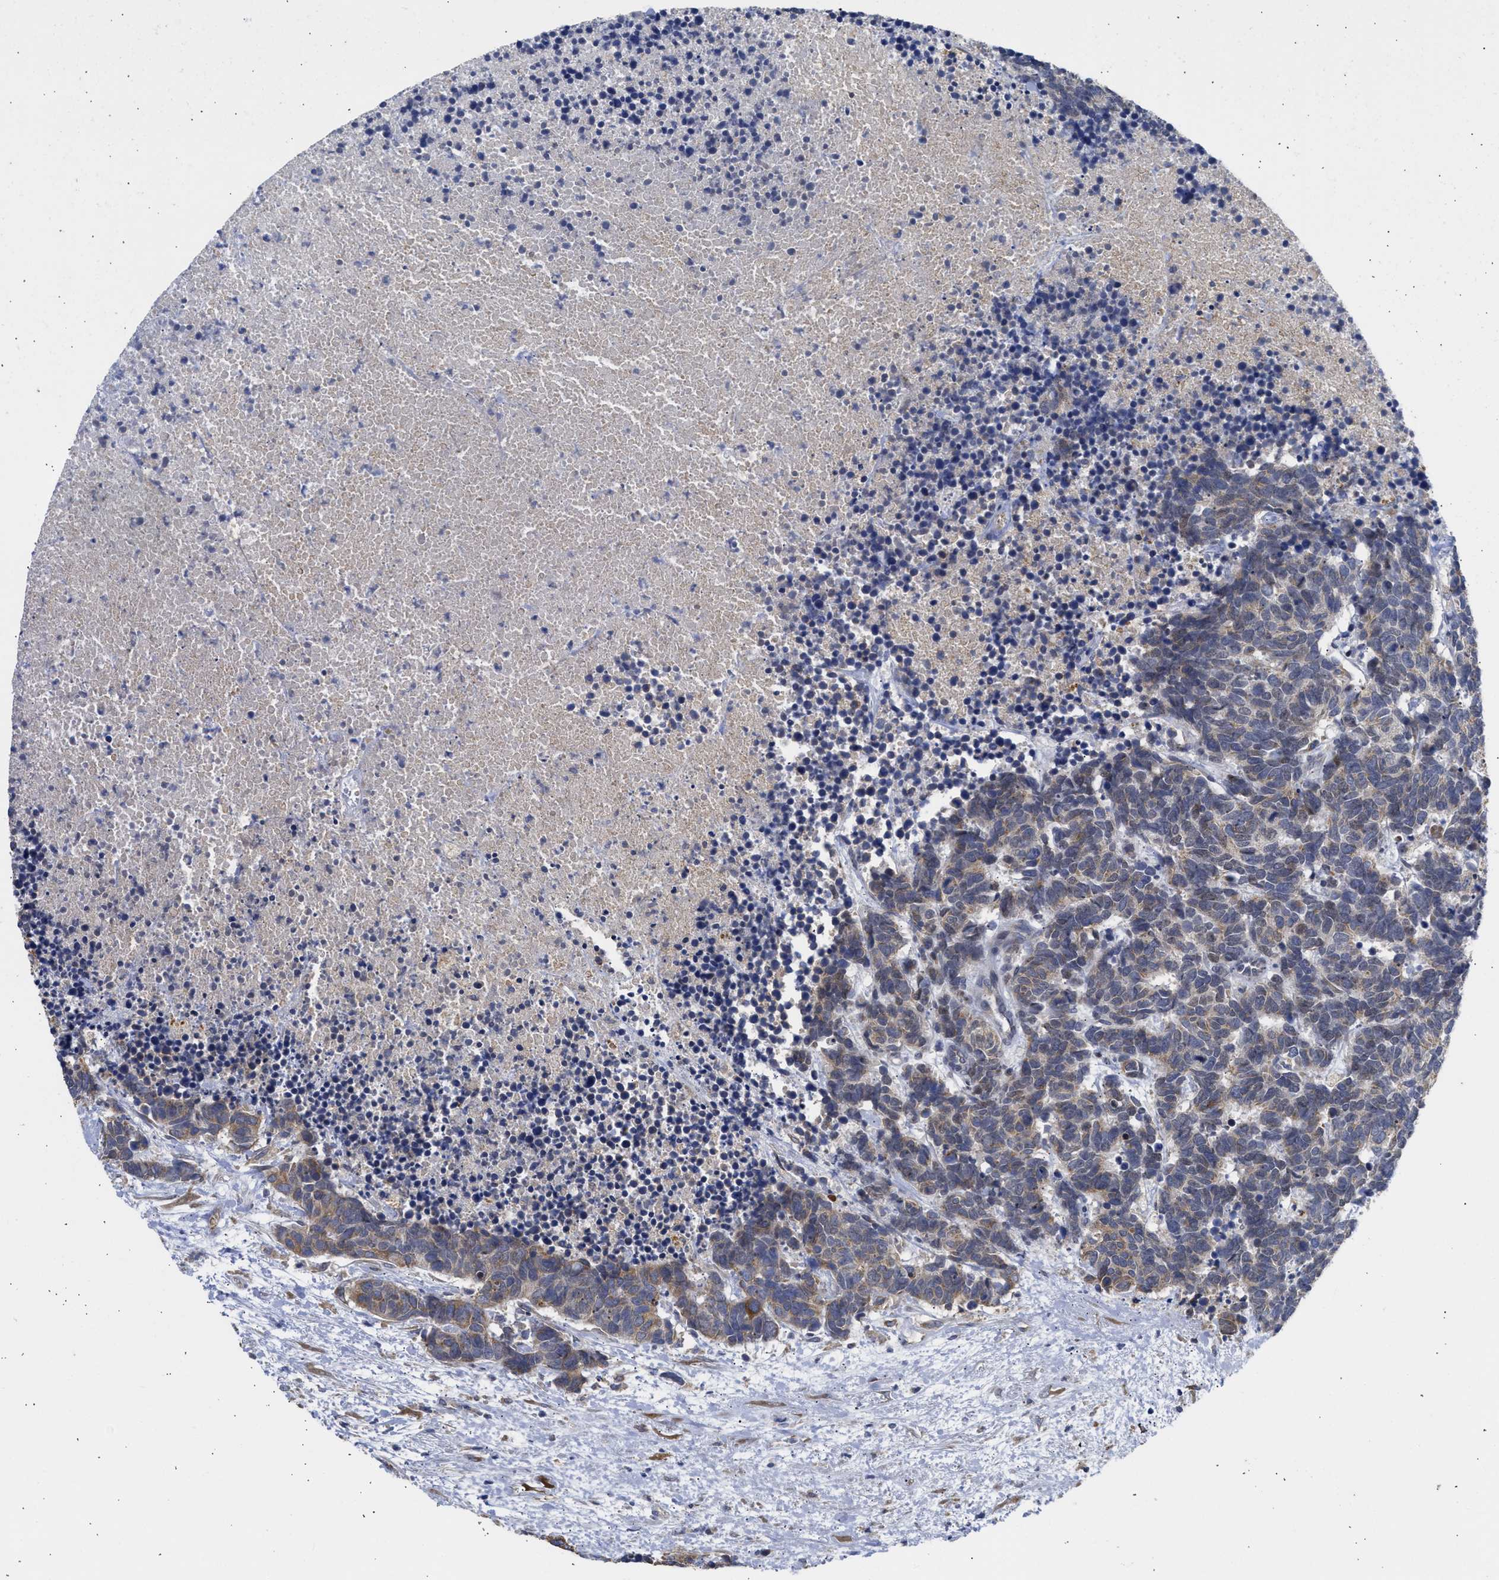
{"staining": {"intensity": "weak", "quantity": ">75%", "location": "cytoplasmic/membranous"}, "tissue": "carcinoid", "cell_type": "Tumor cells", "image_type": "cancer", "snomed": [{"axis": "morphology", "description": "Carcinoma, NOS"}, {"axis": "morphology", "description": "Carcinoid, malignant, NOS"}, {"axis": "topography", "description": "Urinary bladder"}], "caption": "DAB (3,3'-diaminobenzidine) immunohistochemical staining of human carcinoma exhibits weak cytoplasmic/membranous protein staining in approximately >75% of tumor cells.", "gene": "TMED1", "patient": {"sex": "male", "age": 57}}